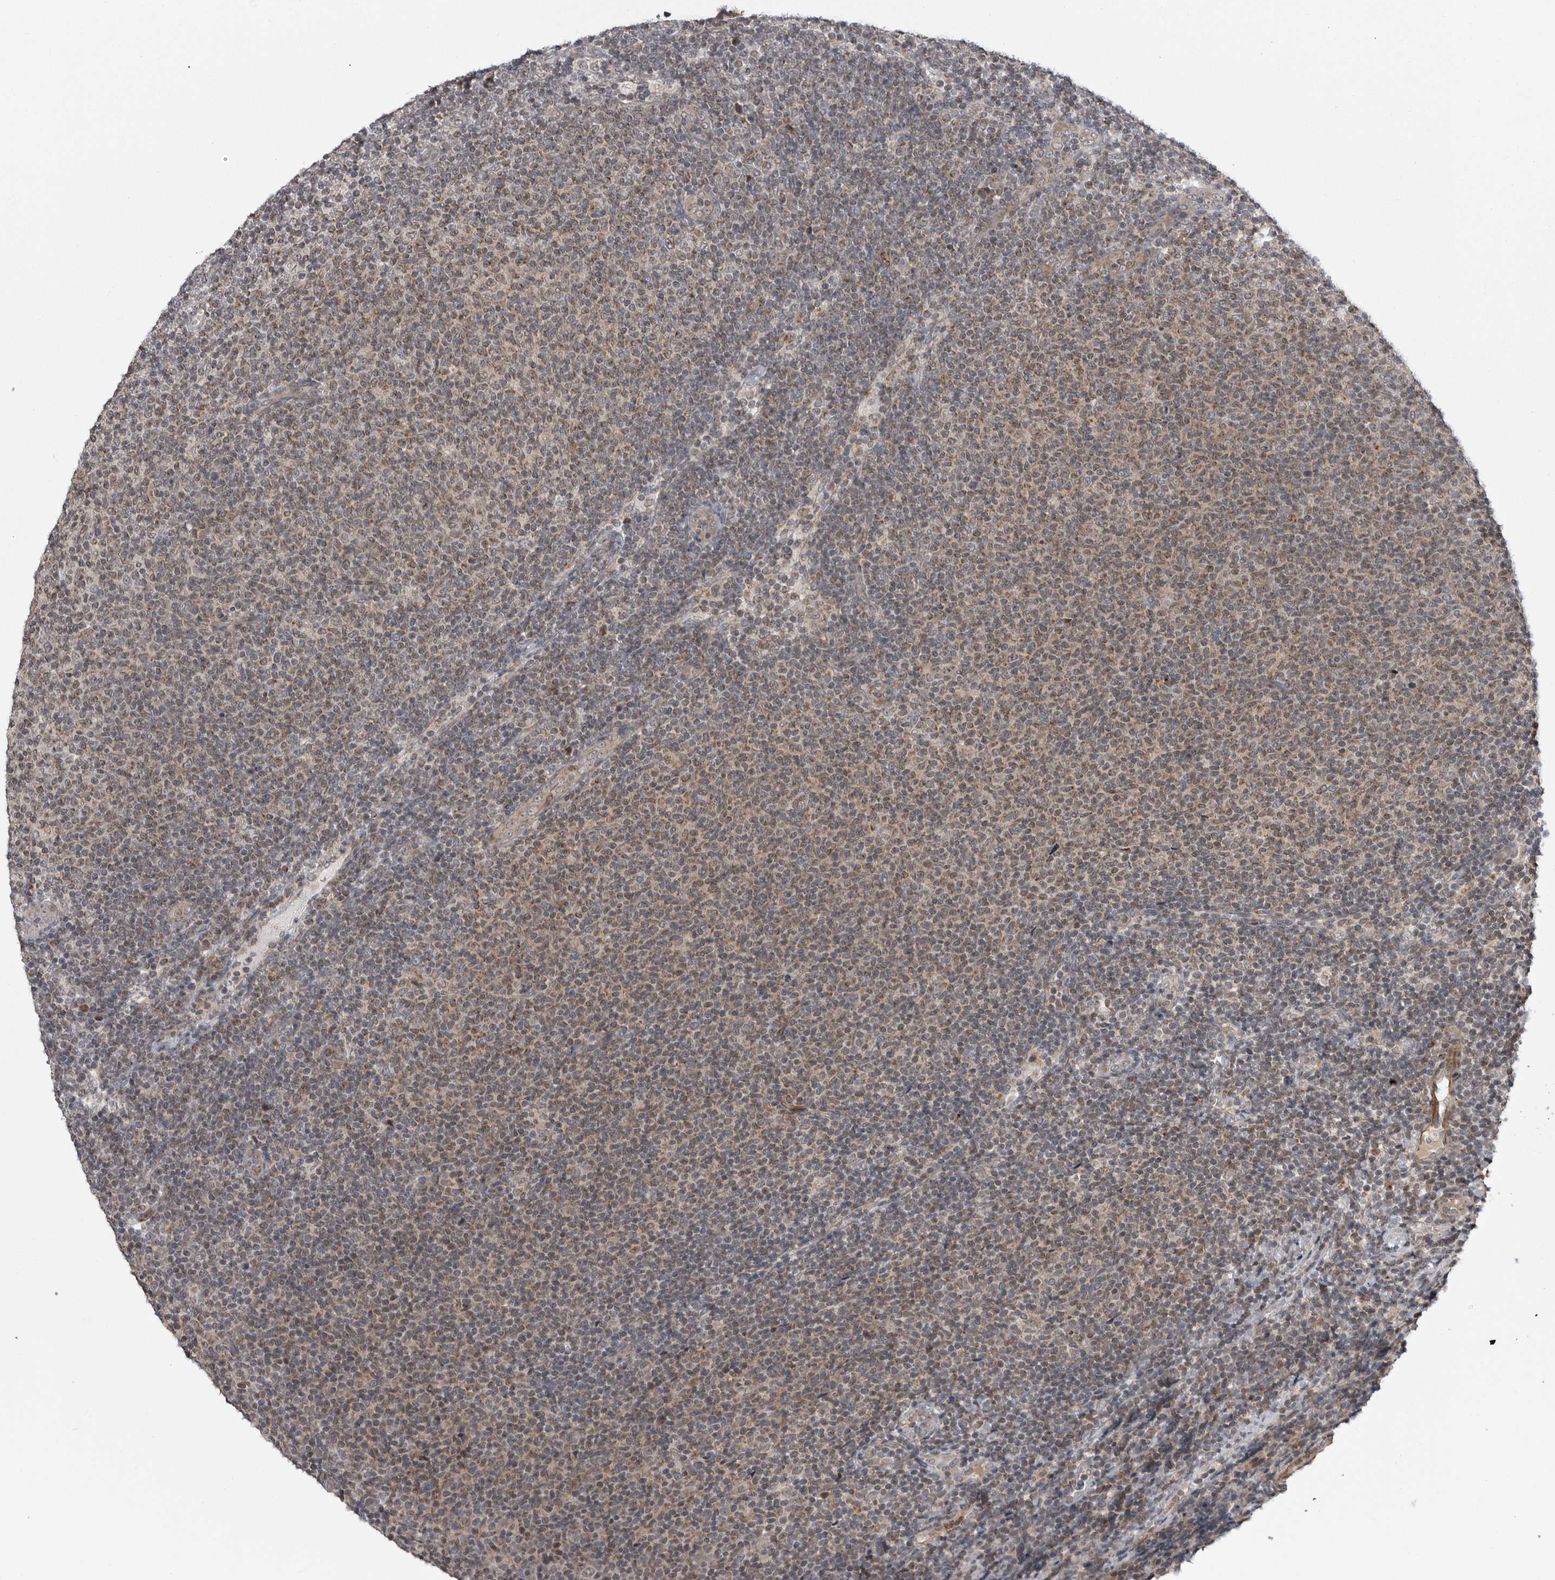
{"staining": {"intensity": "weak", "quantity": ">75%", "location": "cytoplasmic/membranous"}, "tissue": "lymphoma", "cell_type": "Tumor cells", "image_type": "cancer", "snomed": [{"axis": "morphology", "description": "Malignant lymphoma, non-Hodgkin's type, Low grade"}, {"axis": "topography", "description": "Lymph node"}], "caption": "The image shows staining of lymphoma, revealing weak cytoplasmic/membranous protein positivity (brown color) within tumor cells.", "gene": "FAAP100", "patient": {"sex": "male", "age": 66}}